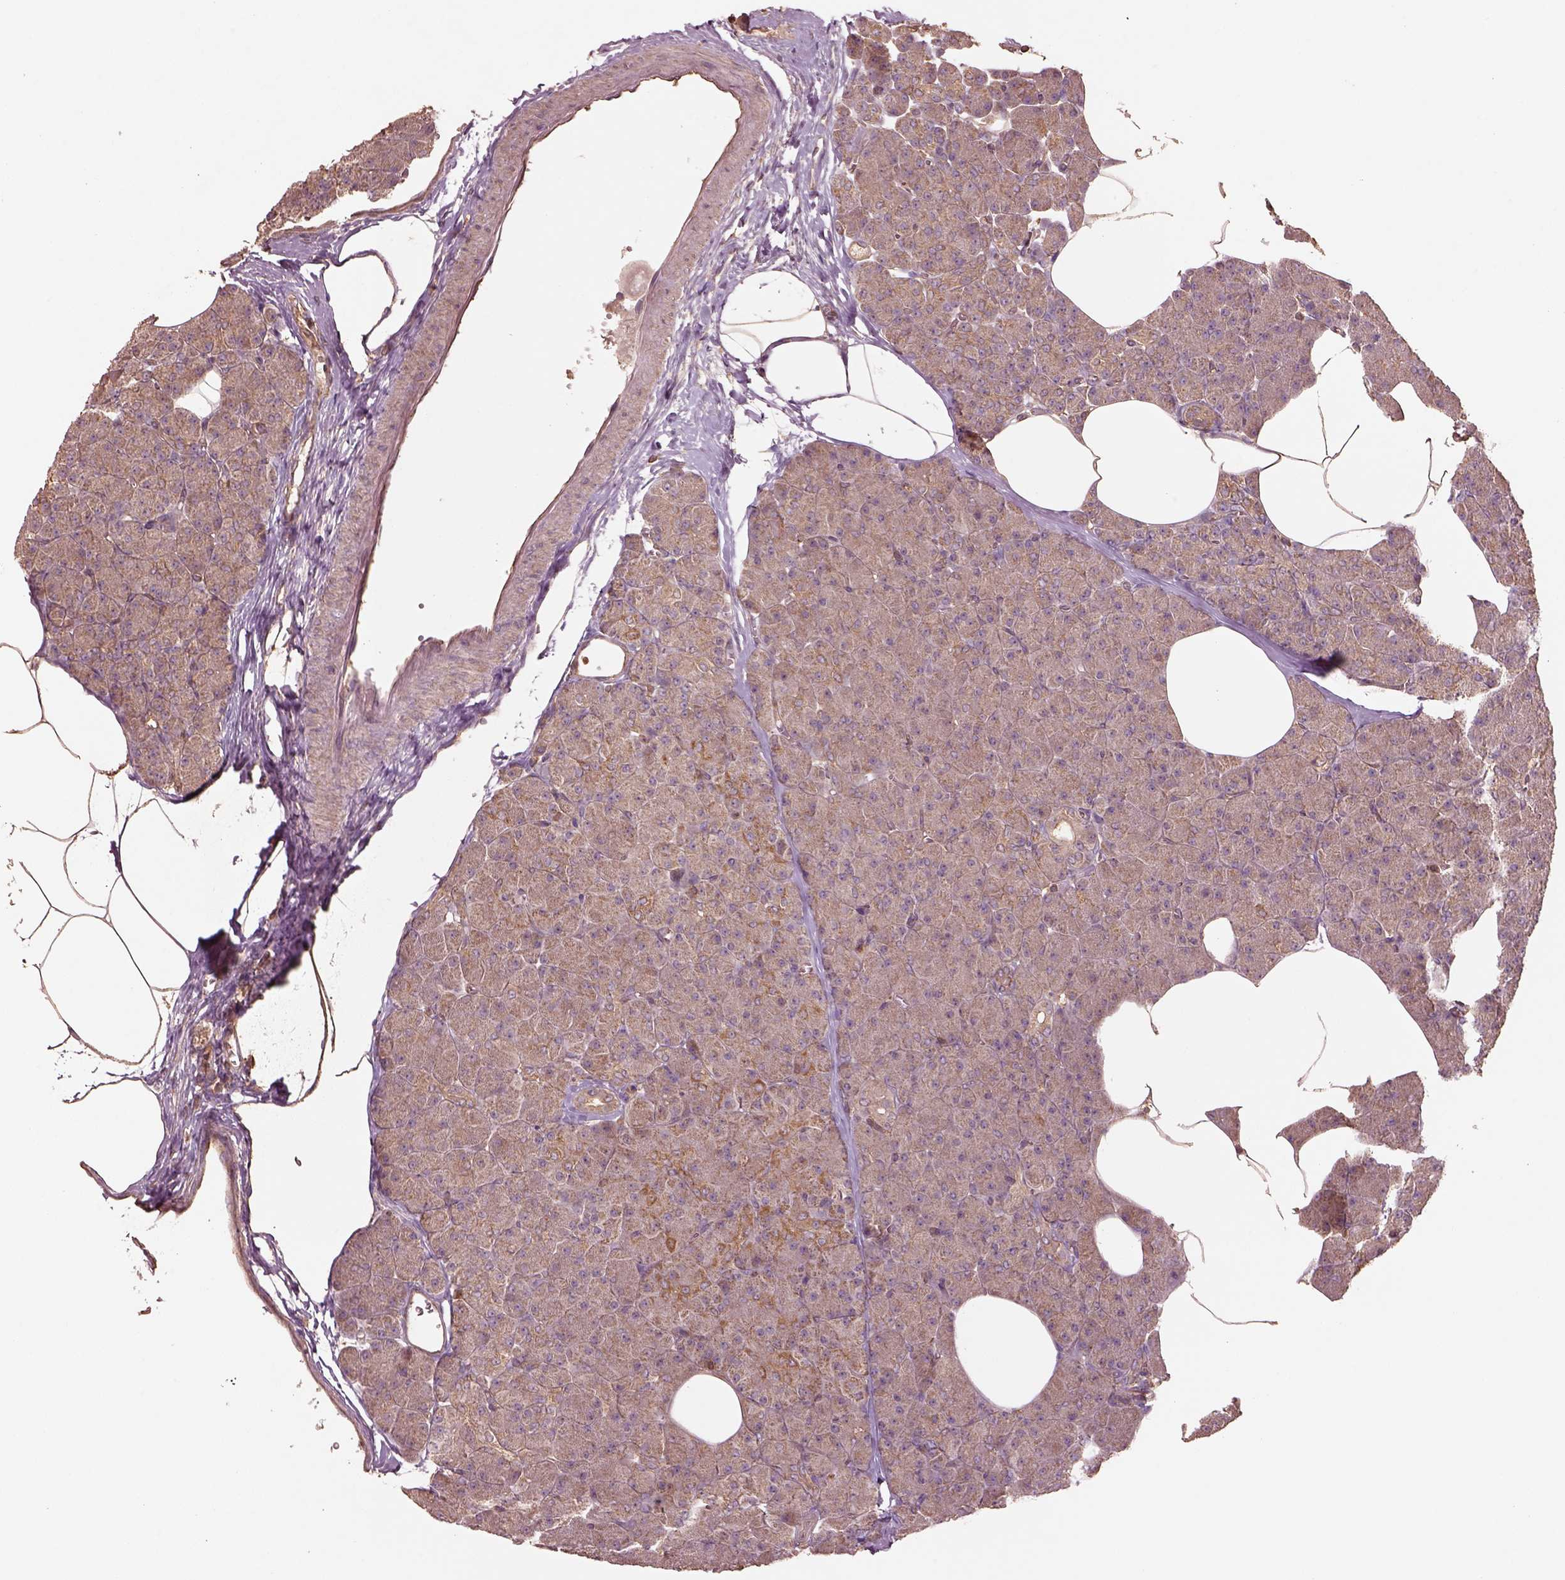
{"staining": {"intensity": "moderate", "quantity": "25%-75%", "location": "cytoplasmic/membranous"}, "tissue": "pancreas", "cell_type": "Exocrine glandular cells", "image_type": "normal", "snomed": [{"axis": "morphology", "description": "Normal tissue, NOS"}, {"axis": "topography", "description": "Pancreas"}], "caption": "This histopathology image exhibits unremarkable pancreas stained with IHC to label a protein in brown. The cytoplasmic/membranous of exocrine glandular cells show moderate positivity for the protein. Nuclei are counter-stained blue.", "gene": "TRADD", "patient": {"sex": "female", "age": 45}}